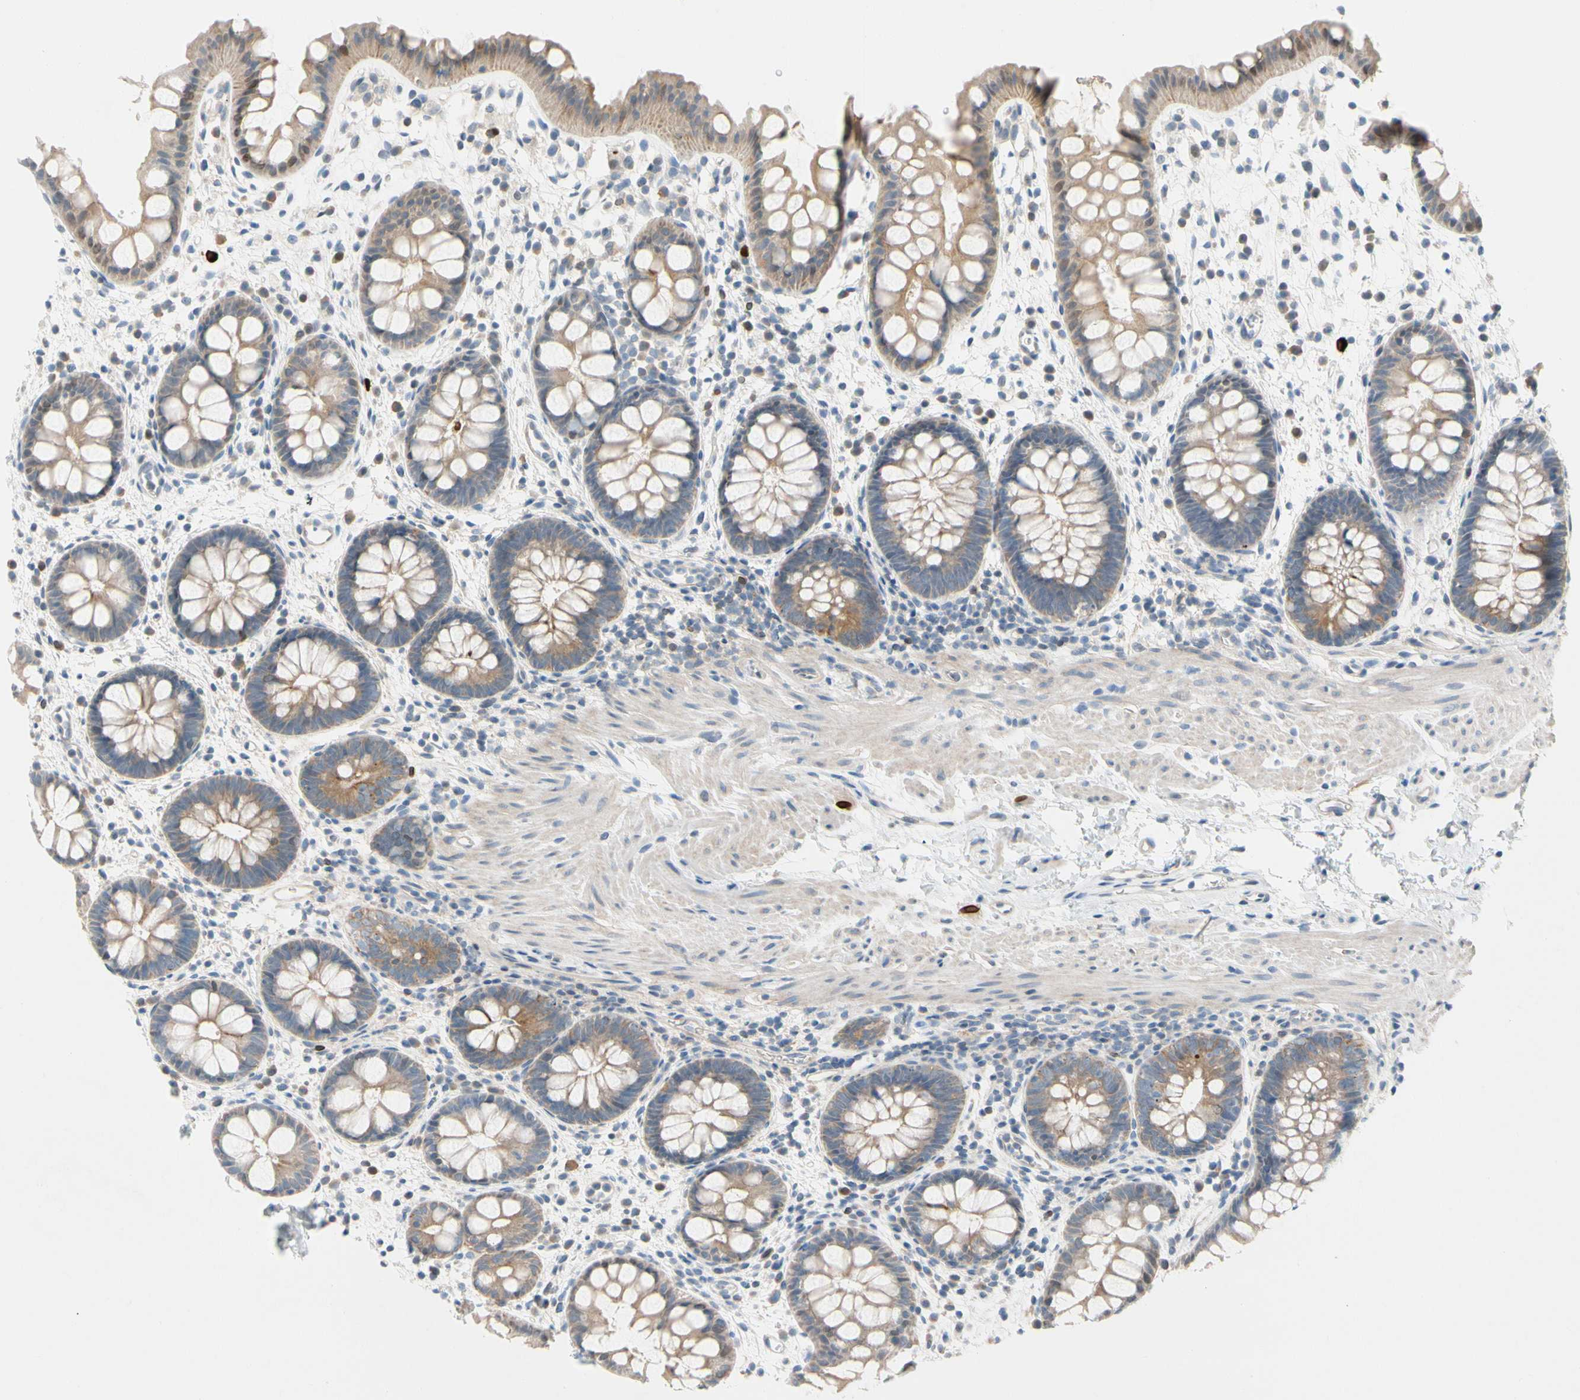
{"staining": {"intensity": "moderate", "quantity": "25%-75%", "location": "cytoplasmic/membranous,nuclear"}, "tissue": "rectum", "cell_type": "Glandular cells", "image_type": "normal", "snomed": [{"axis": "morphology", "description": "Normal tissue, NOS"}, {"axis": "topography", "description": "Rectum"}], "caption": "A high-resolution image shows immunohistochemistry staining of normal rectum, which displays moderate cytoplasmic/membranous,nuclear expression in approximately 25%-75% of glandular cells. The staining was performed using DAB, with brown indicating positive protein expression. Nuclei are stained blue with hematoxylin.", "gene": "ZNF132", "patient": {"sex": "female", "age": 24}}